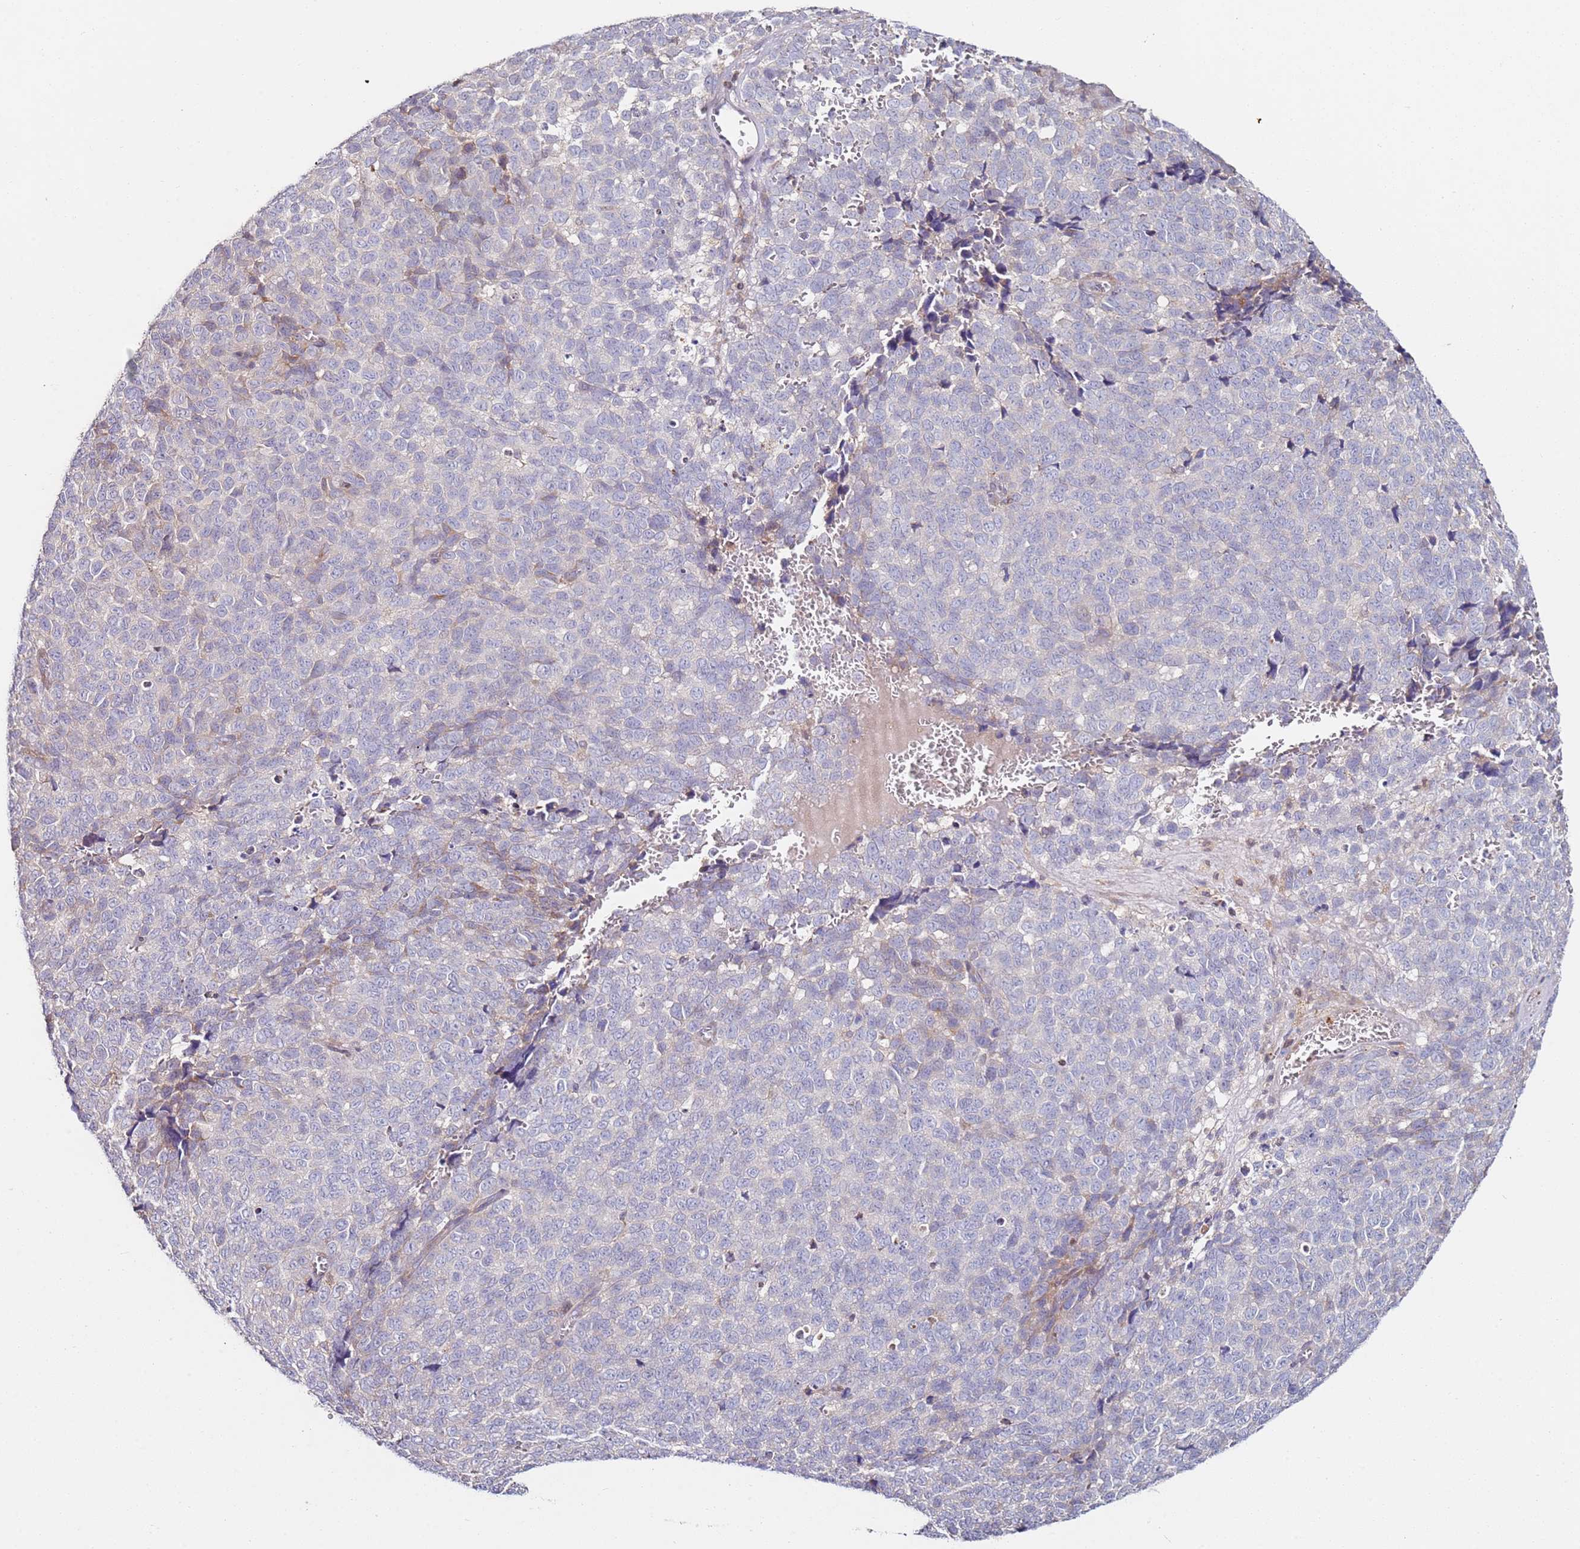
{"staining": {"intensity": "negative", "quantity": "none", "location": "none"}, "tissue": "melanoma", "cell_type": "Tumor cells", "image_type": "cancer", "snomed": [{"axis": "morphology", "description": "Malignant melanoma, NOS"}, {"axis": "topography", "description": "Nose, NOS"}], "caption": "This is an IHC histopathology image of melanoma. There is no expression in tumor cells.", "gene": "CNOT9", "patient": {"sex": "female", "age": 48}}